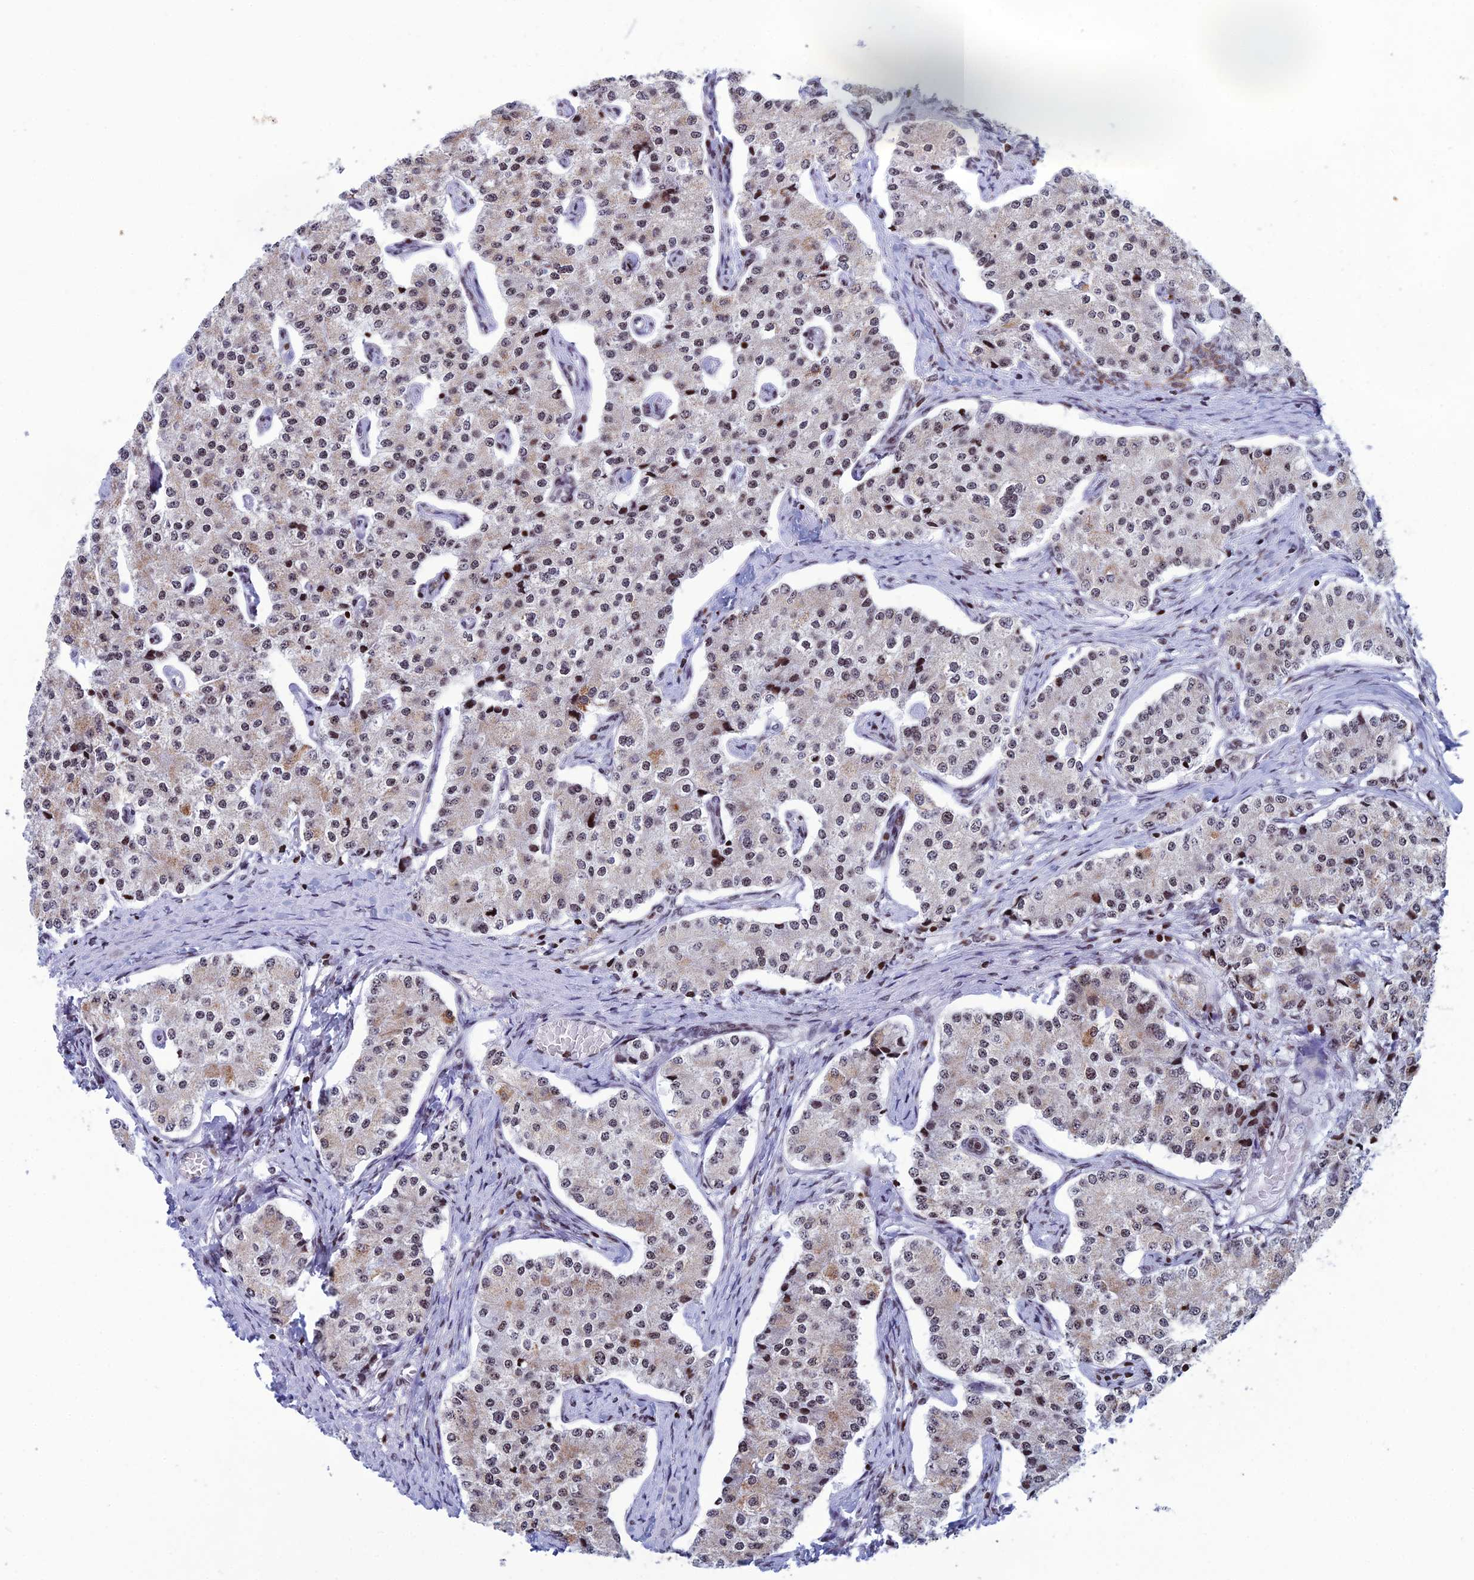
{"staining": {"intensity": "strong", "quantity": "<25%", "location": "nuclear"}, "tissue": "carcinoid", "cell_type": "Tumor cells", "image_type": "cancer", "snomed": [{"axis": "morphology", "description": "Carcinoid, malignant, NOS"}, {"axis": "topography", "description": "Colon"}], "caption": "A medium amount of strong nuclear expression is present in about <25% of tumor cells in malignant carcinoid tissue.", "gene": "AFF3", "patient": {"sex": "female", "age": 52}}